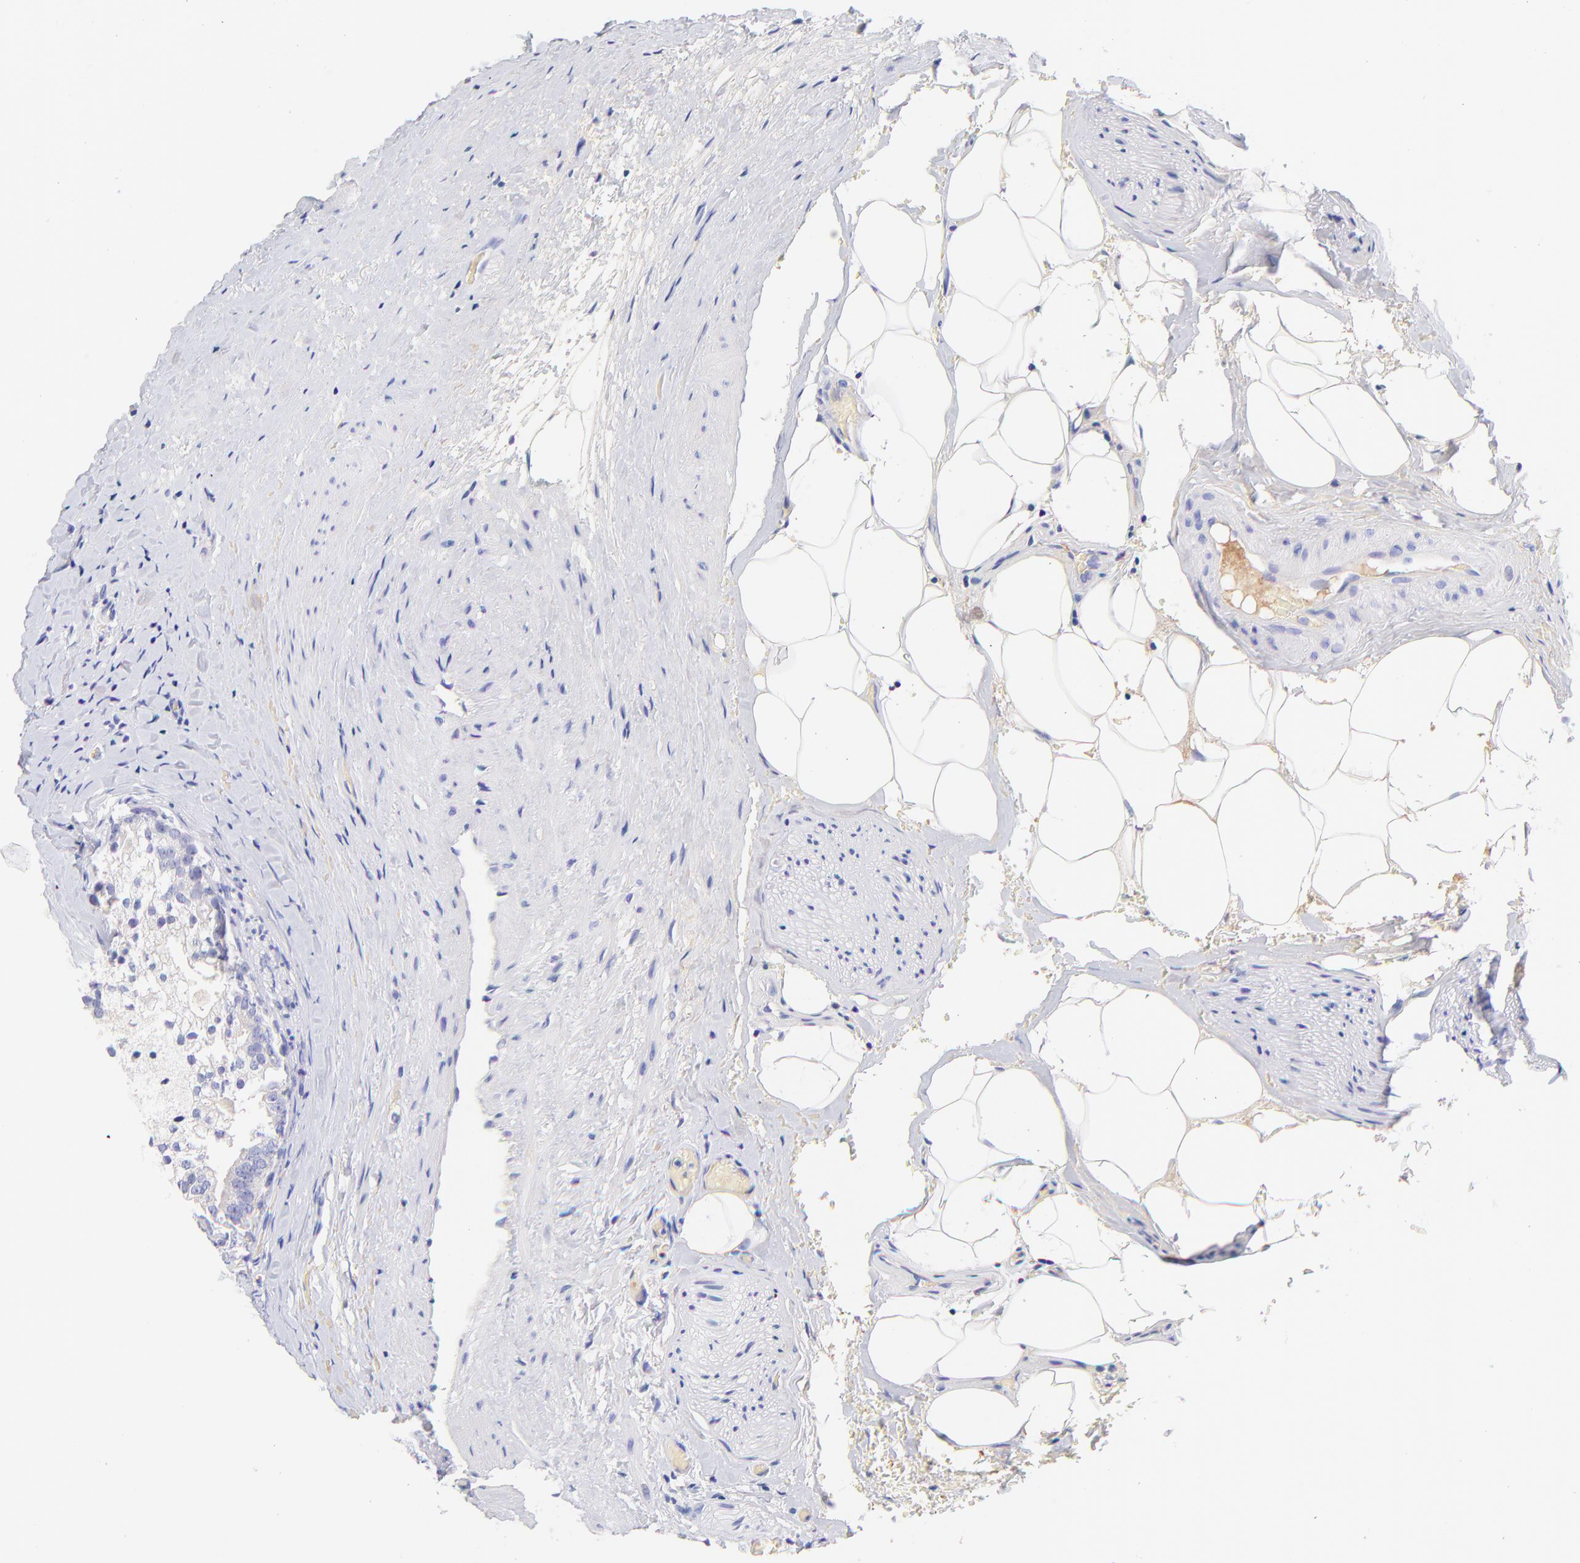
{"staining": {"intensity": "negative", "quantity": "none", "location": "none"}, "tissue": "prostate cancer", "cell_type": "Tumor cells", "image_type": "cancer", "snomed": [{"axis": "morphology", "description": "Adenocarcinoma, Medium grade"}, {"axis": "topography", "description": "Prostate"}], "caption": "Tumor cells are negative for protein expression in human prostate cancer (medium-grade adenocarcinoma). The staining is performed using DAB brown chromogen with nuclei counter-stained in using hematoxylin.", "gene": "FRMPD3", "patient": {"sex": "male", "age": 59}}